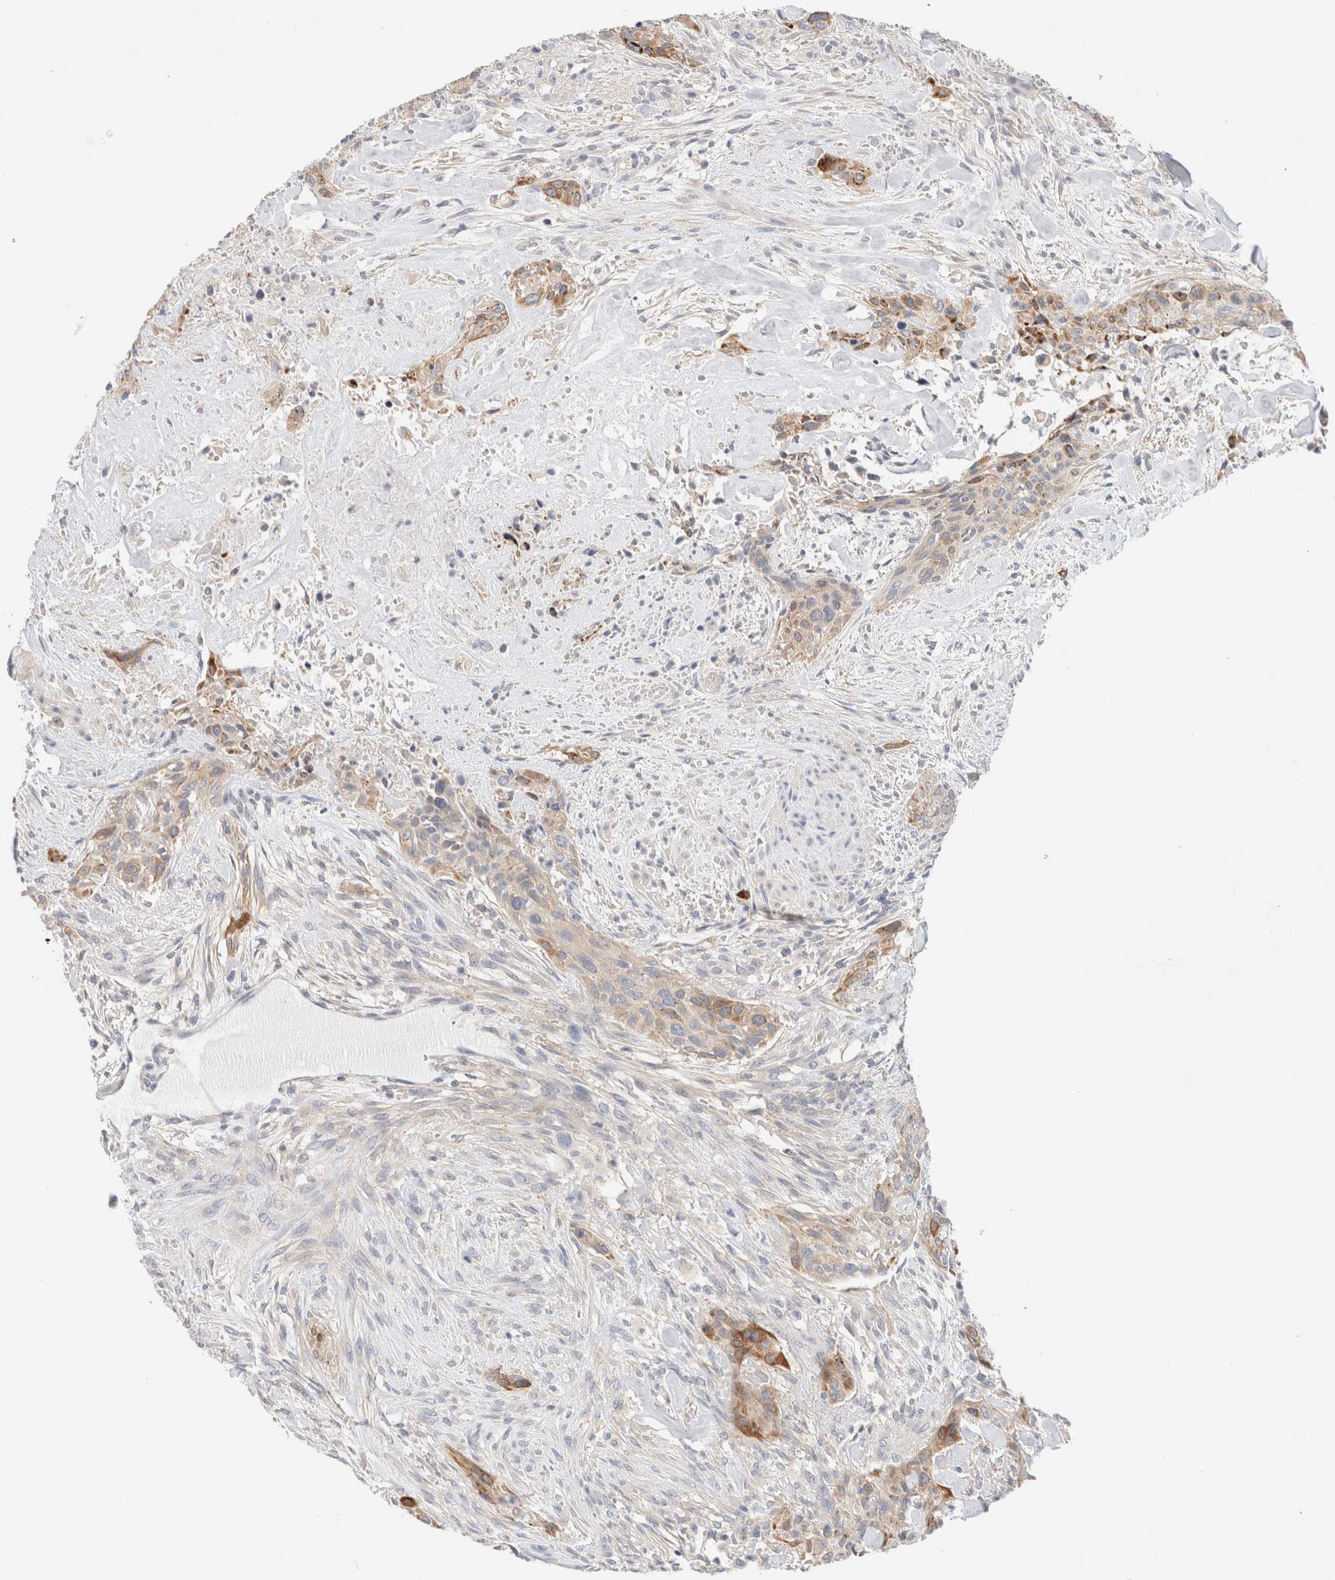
{"staining": {"intensity": "moderate", "quantity": "25%-75%", "location": "cytoplasmic/membranous"}, "tissue": "urothelial cancer", "cell_type": "Tumor cells", "image_type": "cancer", "snomed": [{"axis": "morphology", "description": "Urothelial carcinoma, High grade"}, {"axis": "topography", "description": "Urinary bladder"}], "caption": "Human urothelial cancer stained for a protein (brown) demonstrates moderate cytoplasmic/membranous positive staining in approximately 25%-75% of tumor cells.", "gene": "SDR16C5", "patient": {"sex": "male", "age": 35}}